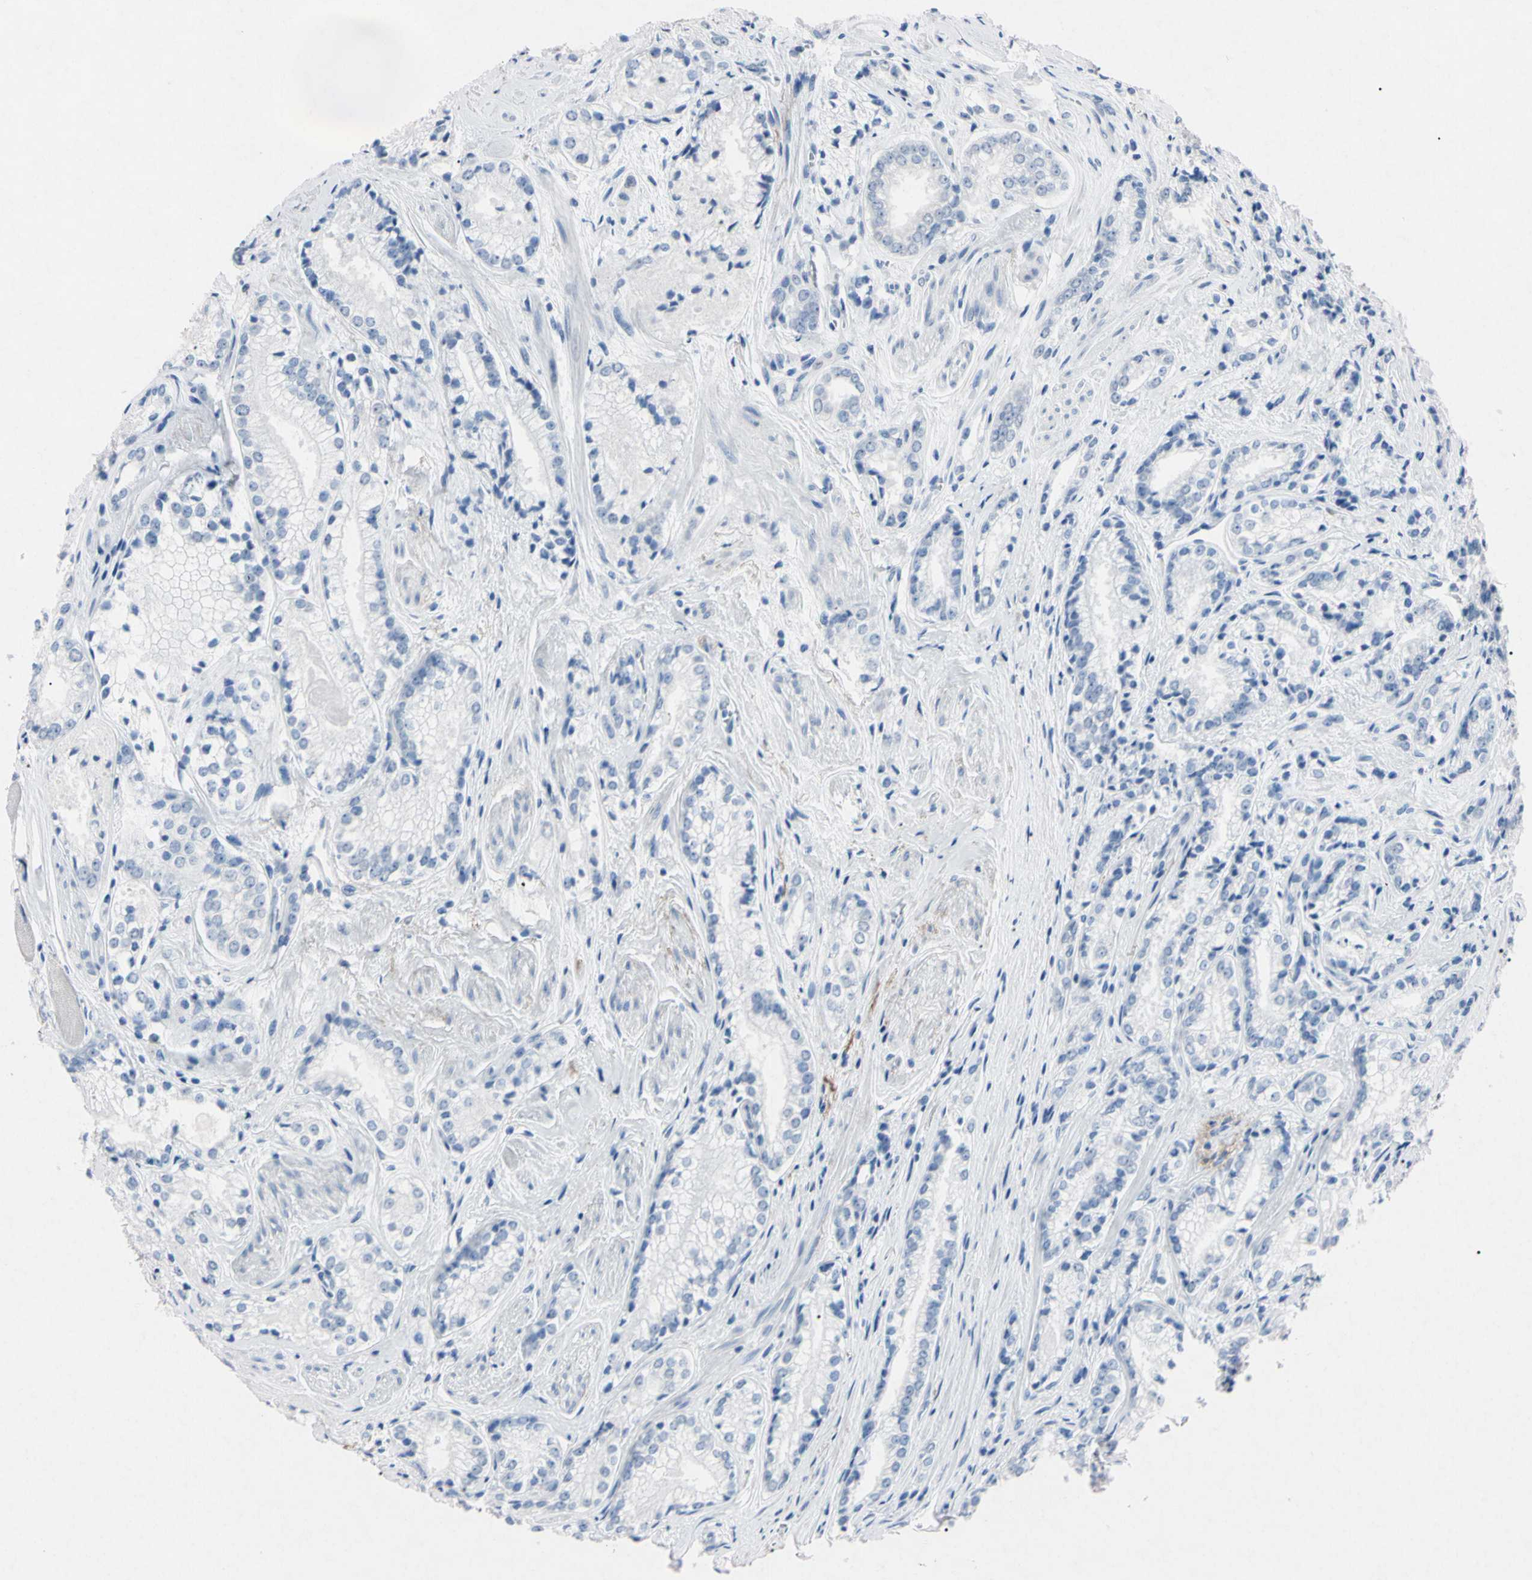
{"staining": {"intensity": "negative", "quantity": "none", "location": "none"}, "tissue": "prostate cancer", "cell_type": "Tumor cells", "image_type": "cancer", "snomed": [{"axis": "morphology", "description": "Adenocarcinoma, Low grade"}, {"axis": "topography", "description": "Prostate"}], "caption": "The photomicrograph exhibits no significant expression in tumor cells of low-grade adenocarcinoma (prostate).", "gene": "ELN", "patient": {"sex": "male", "age": 60}}